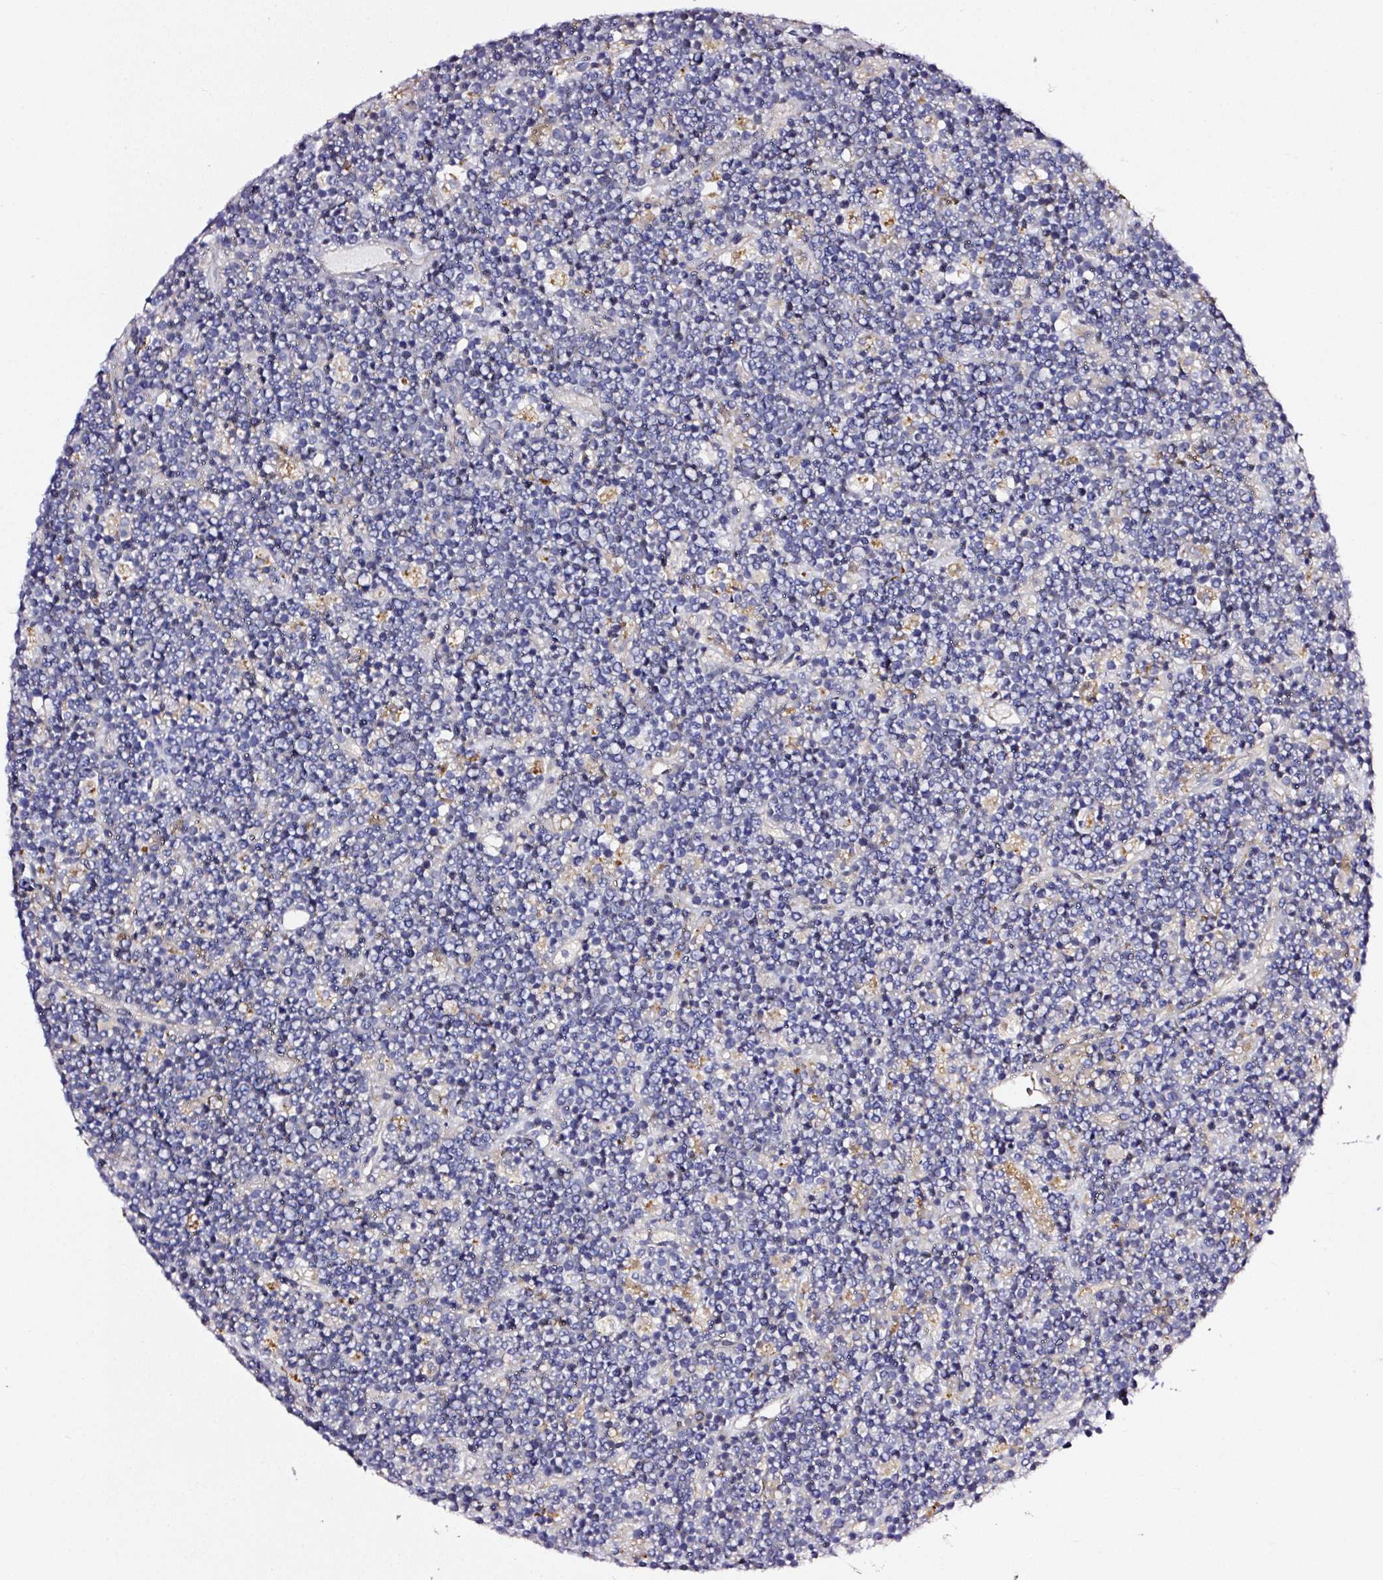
{"staining": {"intensity": "negative", "quantity": "none", "location": "none"}, "tissue": "lymphoma", "cell_type": "Tumor cells", "image_type": "cancer", "snomed": [{"axis": "morphology", "description": "Malignant lymphoma, non-Hodgkin's type, High grade"}, {"axis": "topography", "description": "Ovary"}], "caption": "The image reveals no staining of tumor cells in malignant lymphoma, non-Hodgkin's type (high-grade). (Stains: DAB immunohistochemistry (IHC) with hematoxylin counter stain, Microscopy: brightfield microscopy at high magnification).", "gene": "CD47", "patient": {"sex": "female", "age": 56}}